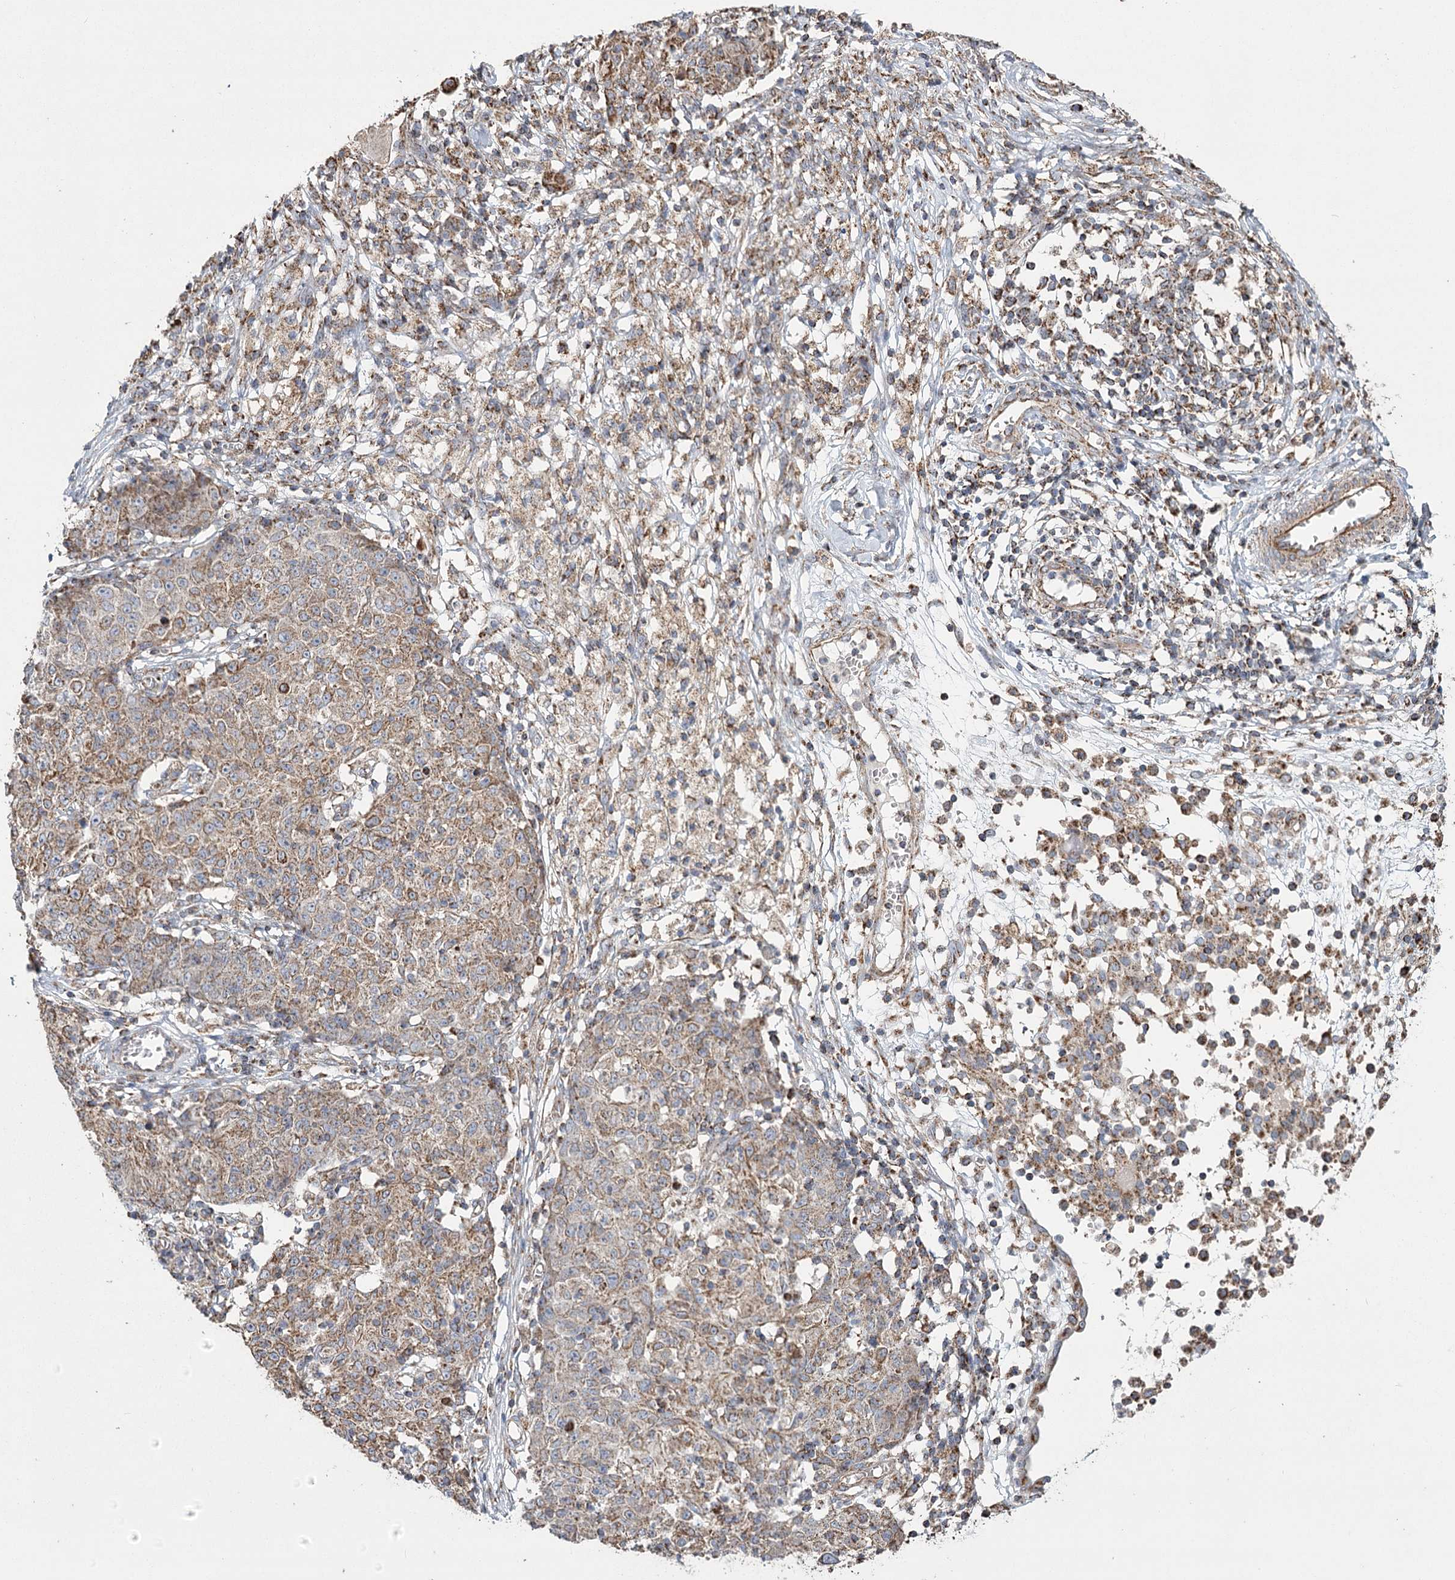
{"staining": {"intensity": "moderate", "quantity": ">75%", "location": "cytoplasmic/membranous"}, "tissue": "ovarian cancer", "cell_type": "Tumor cells", "image_type": "cancer", "snomed": [{"axis": "morphology", "description": "Carcinoma, endometroid"}, {"axis": "topography", "description": "Ovary"}], "caption": "Protein staining of endometroid carcinoma (ovarian) tissue reveals moderate cytoplasmic/membranous expression in about >75% of tumor cells.", "gene": "RANBP3L", "patient": {"sex": "female", "age": 42}}